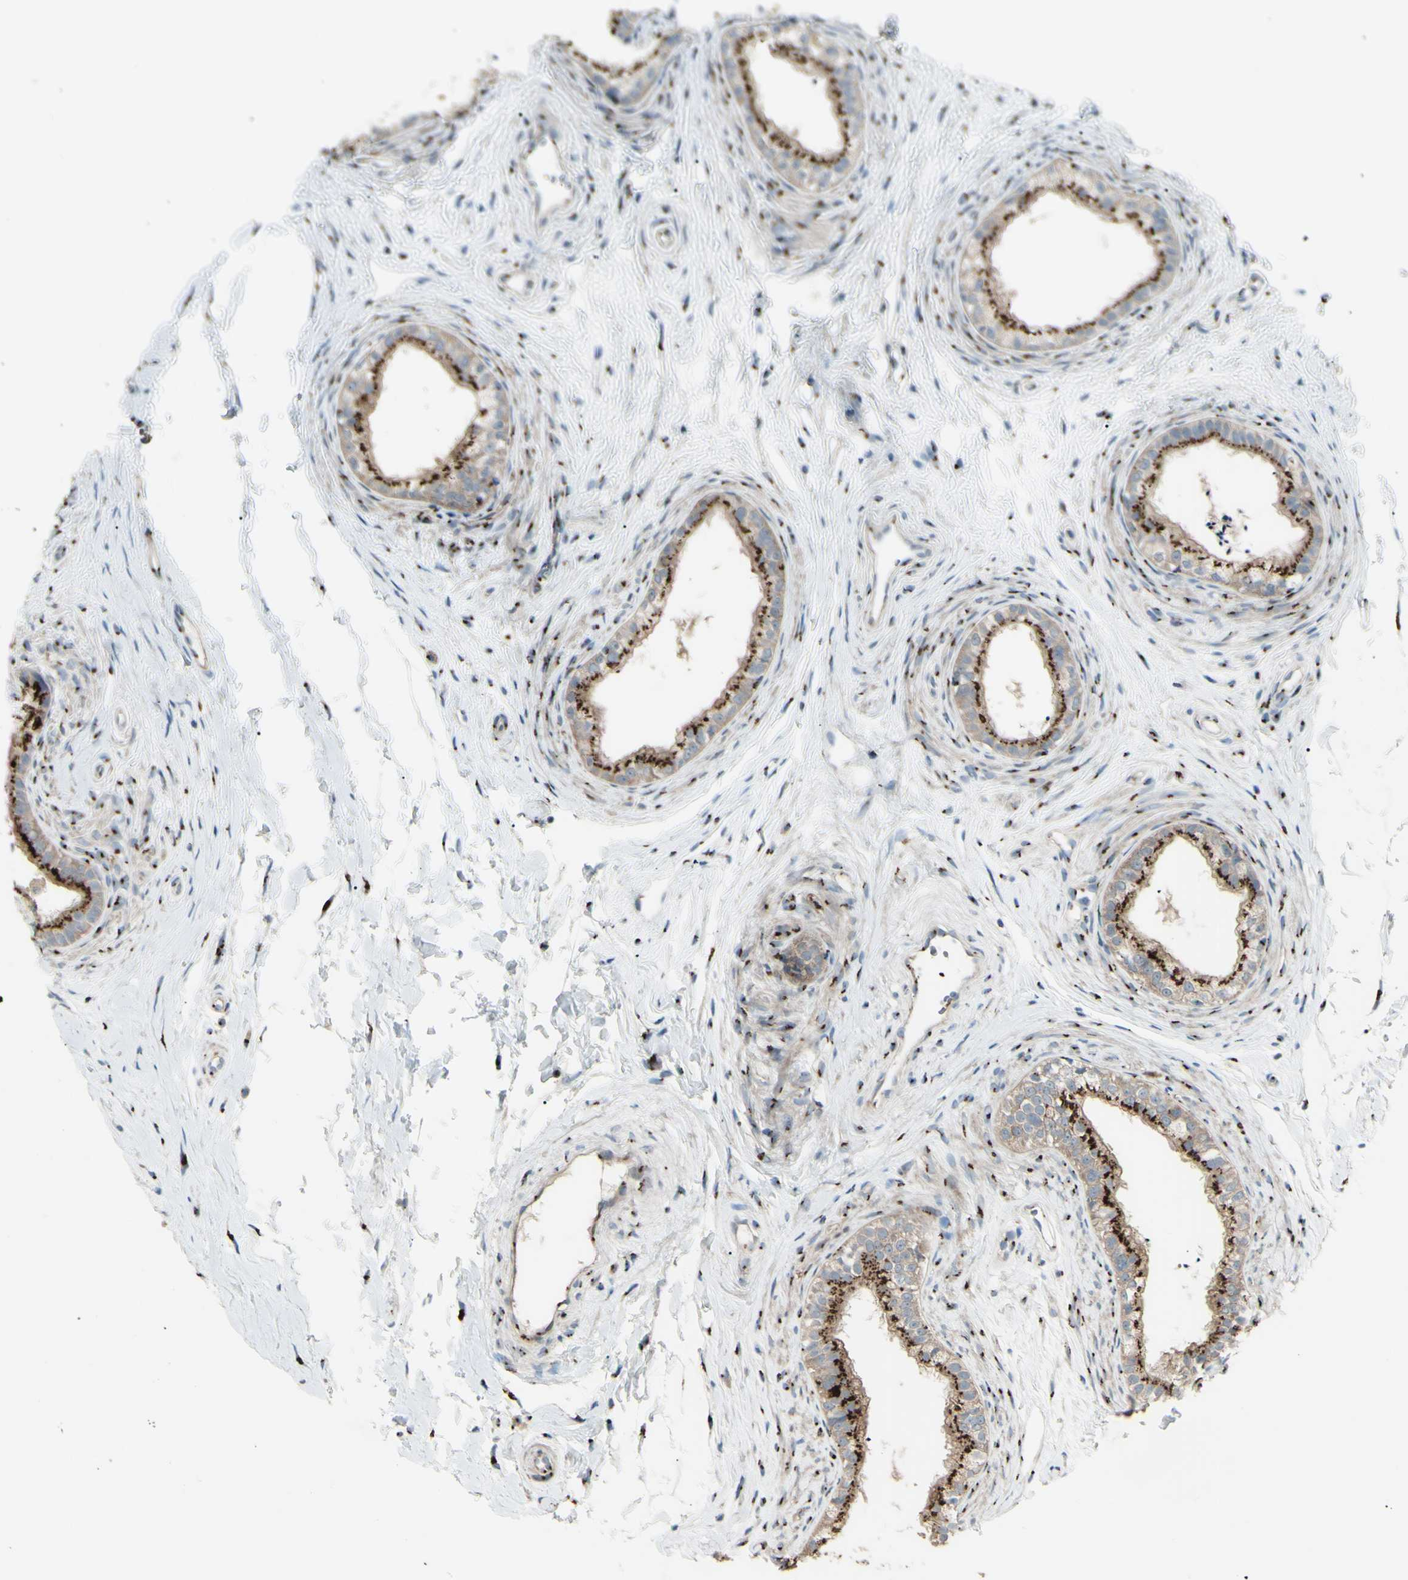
{"staining": {"intensity": "weak", "quantity": ">75%", "location": "cytoplasmic/membranous"}, "tissue": "epididymis", "cell_type": "Glandular cells", "image_type": "normal", "snomed": [{"axis": "morphology", "description": "Normal tissue, NOS"}, {"axis": "topography", "description": "Epididymis"}], "caption": "Immunohistochemistry (IHC) micrograph of benign human epididymis stained for a protein (brown), which shows low levels of weak cytoplasmic/membranous positivity in approximately >75% of glandular cells.", "gene": "BPNT2", "patient": {"sex": "male", "age": 56}}